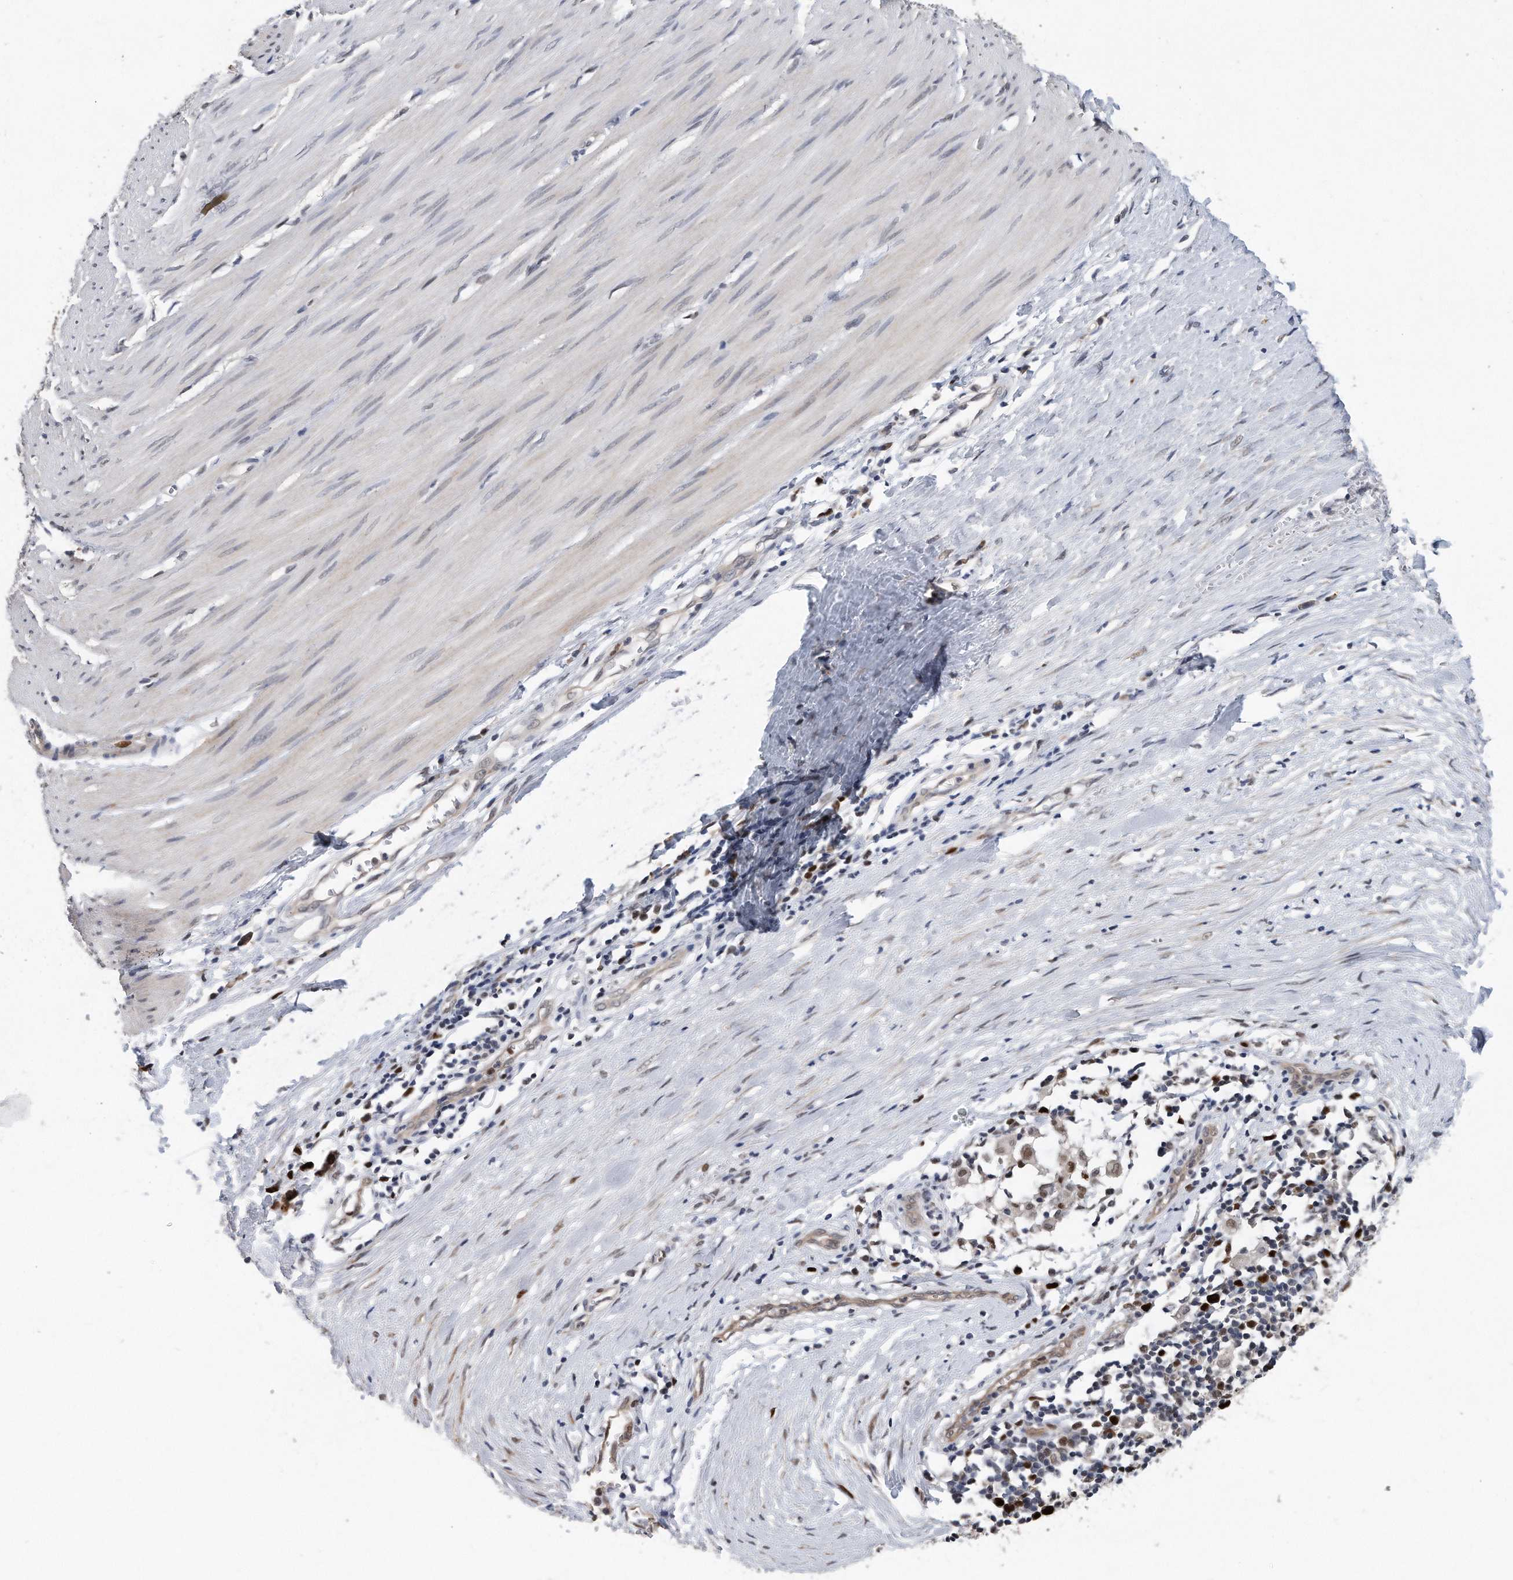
{"staining": {"intensity": "negative", "quantity": "none", "location": "none"}, "tissue": "smooth muscle", "cell_type": "Smooth muscle cells", "image_type": "normal", "snomed": [{"axis": "morphology", "description": "Normal tissue, NOS"}, {"axis": "morphology", "description": "Adenocarcinoma, NOS"}, {"axis": "topography", "description": "Colon"}, {"axis": "topography", "description": "Peripheral nerve tissue"}], "caption": "The histopathology image reveals no significant expression in smooth muscle cells of smooth muscle. The staining is performed using DAB brown chromogen with nuclei counter-stained in using hematoxylin.", "gene": "PCNA", "patient": {"sex": "male", "age": 14}}